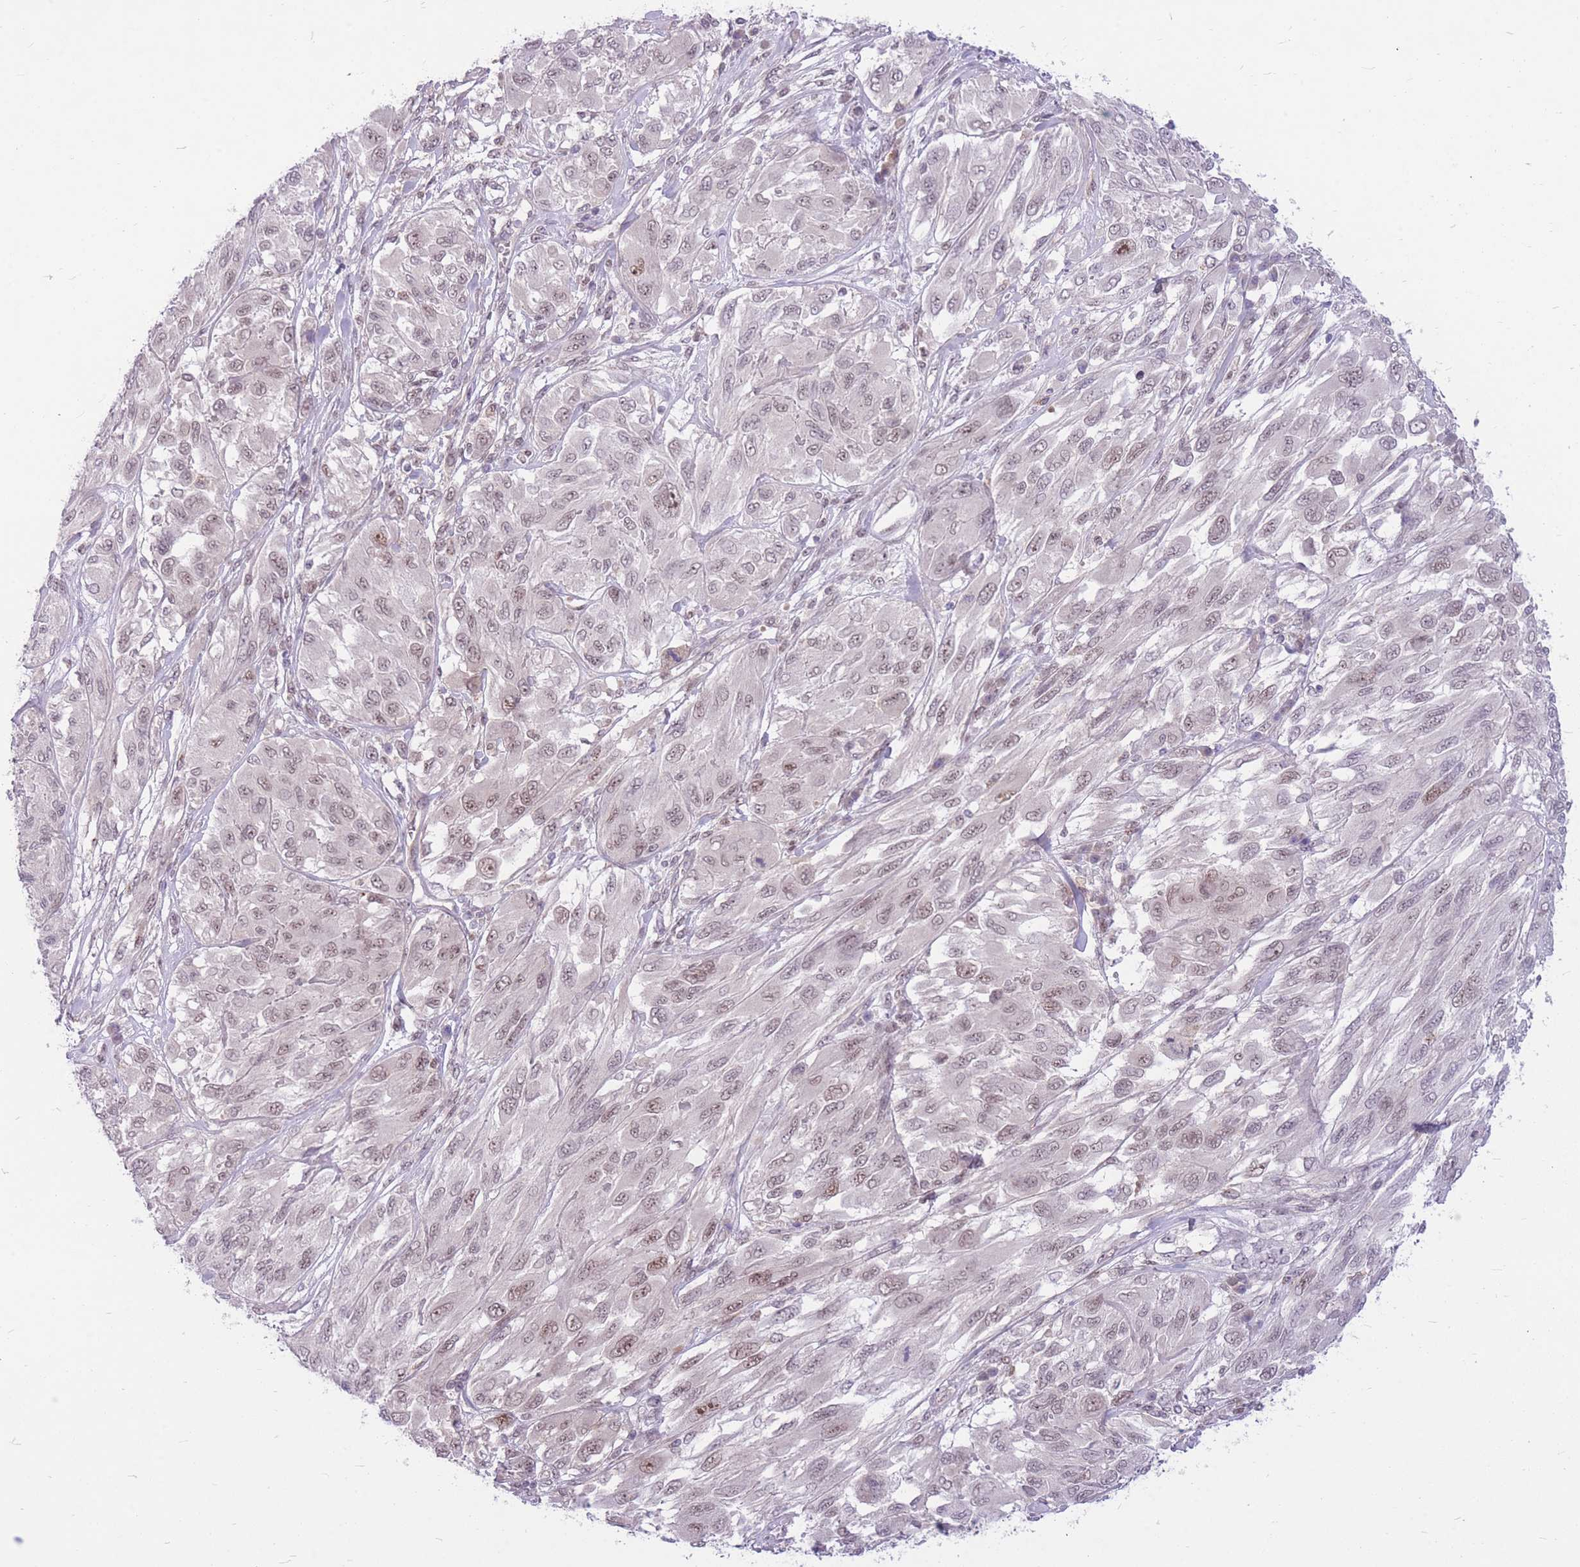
{"staining": {"intensity": "weak", "quantity": "25%-75%", "location": "nuclear"}, "tissue": "melanoma", "cell_type": "Tumor cells", "image_type": "cancer", "snomed": [{"axis": "morphology", "description": "Malignant melanoma, NOS"}, {"axis": "topography", "description": "Skin"}], "caption": "Immunohistochemistry of melanoma shows low levels of weak nuclear staining in approximately 25%-75% of tumor cells. The protein of interest is shown in brown color, while the nuclei are stained blue.", "gene": "ERCC2", "patient": {"sex": "female", "age": 91}}